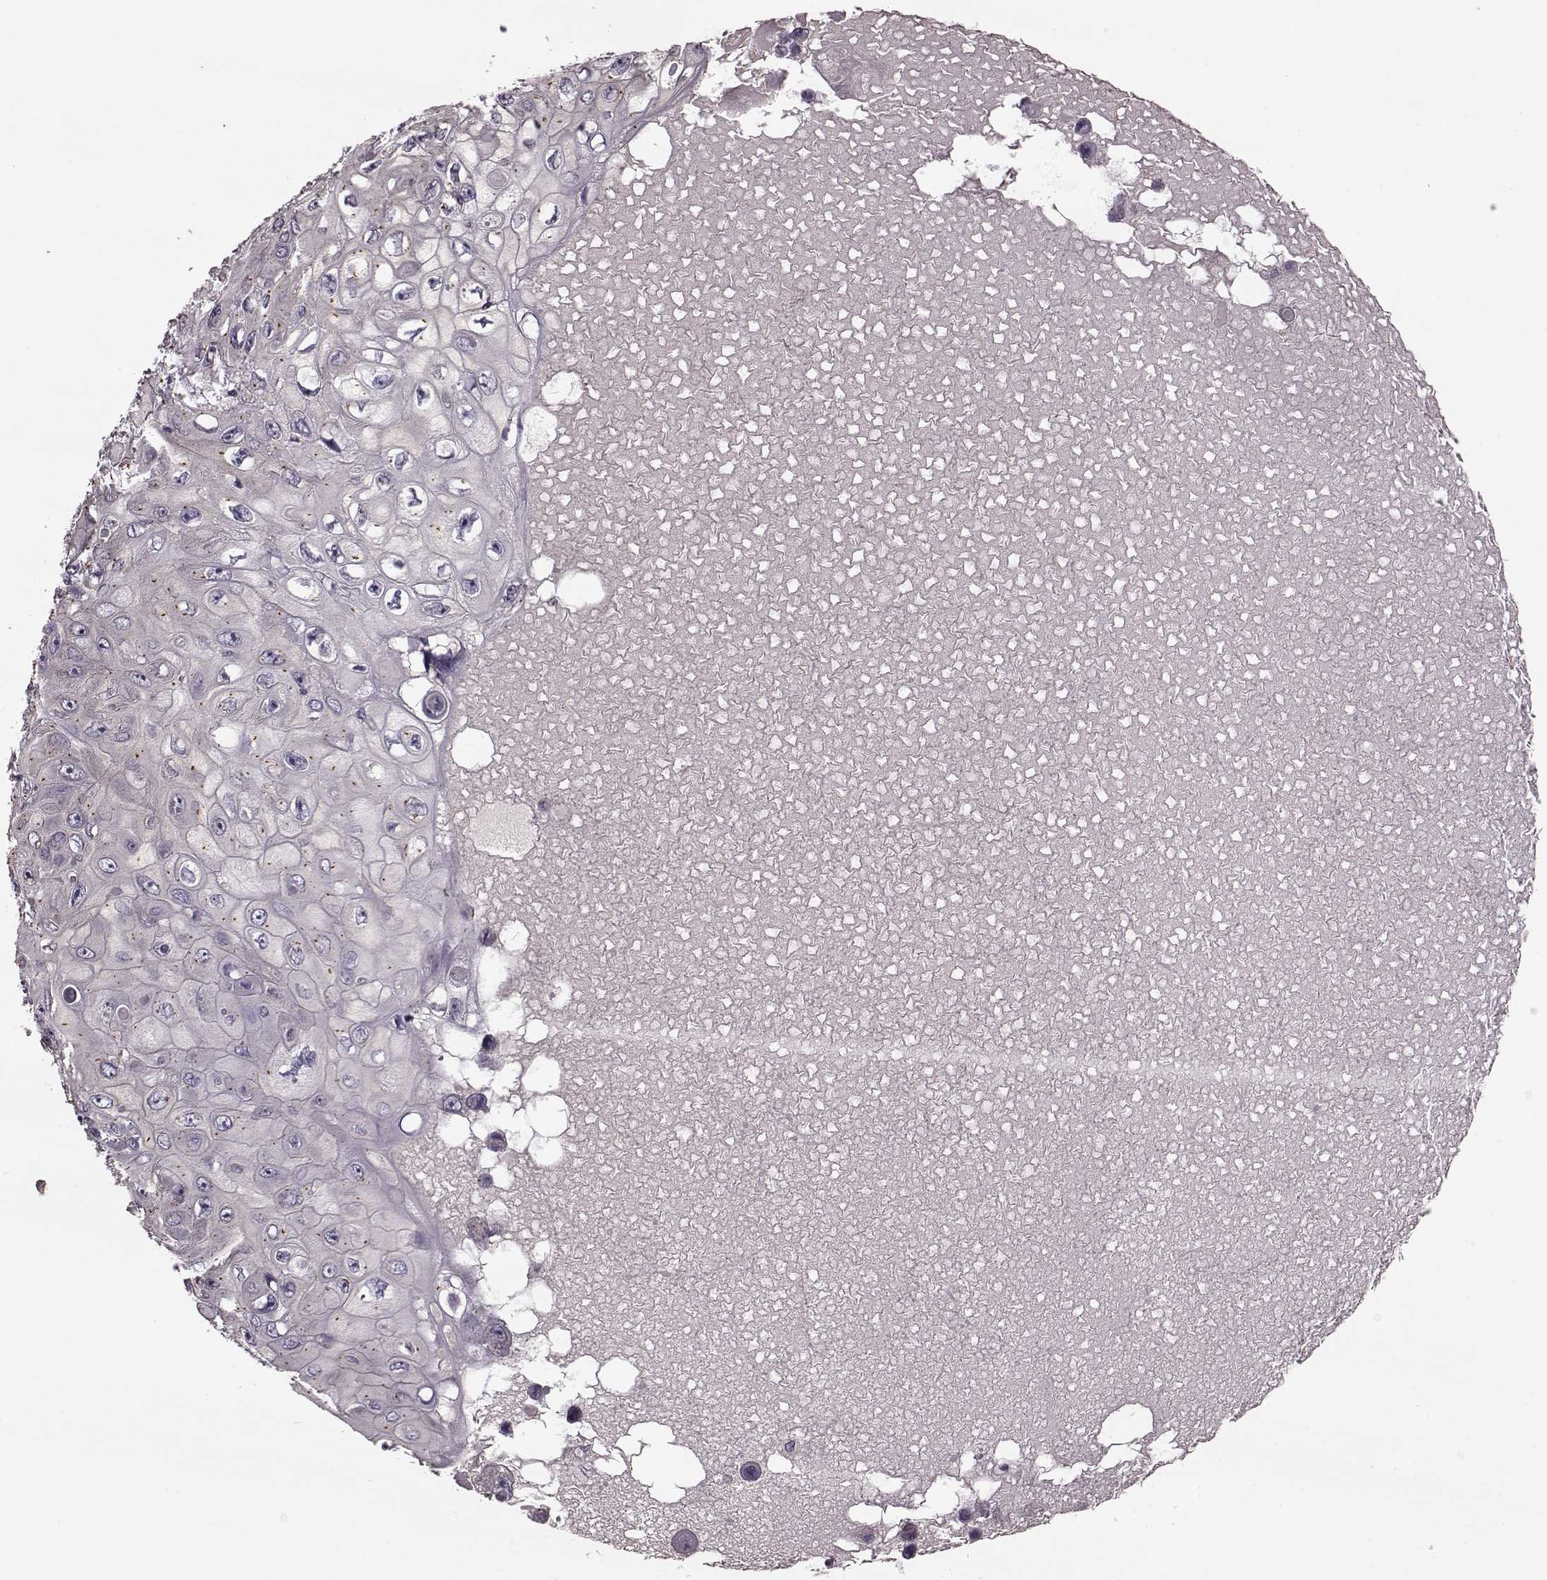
{"staining": {"intensity": "negative", "quantity": "none", "location": "none"}, "tissue": "skin cancer", "cell_type": "Tumor cells", "image_type": "cancer", "snomed": [{"axis": "morphology", "description": "Squamous cell carcinoma, NOS"}, {"axis": "topography", "description": "Skin"}], "caption": "The photomicrograph displays no significant staining in tumor cells of skin squamous cell carcinoma.", "gene": "NTF3", "patient": {"sex": "male", "age": 82}}